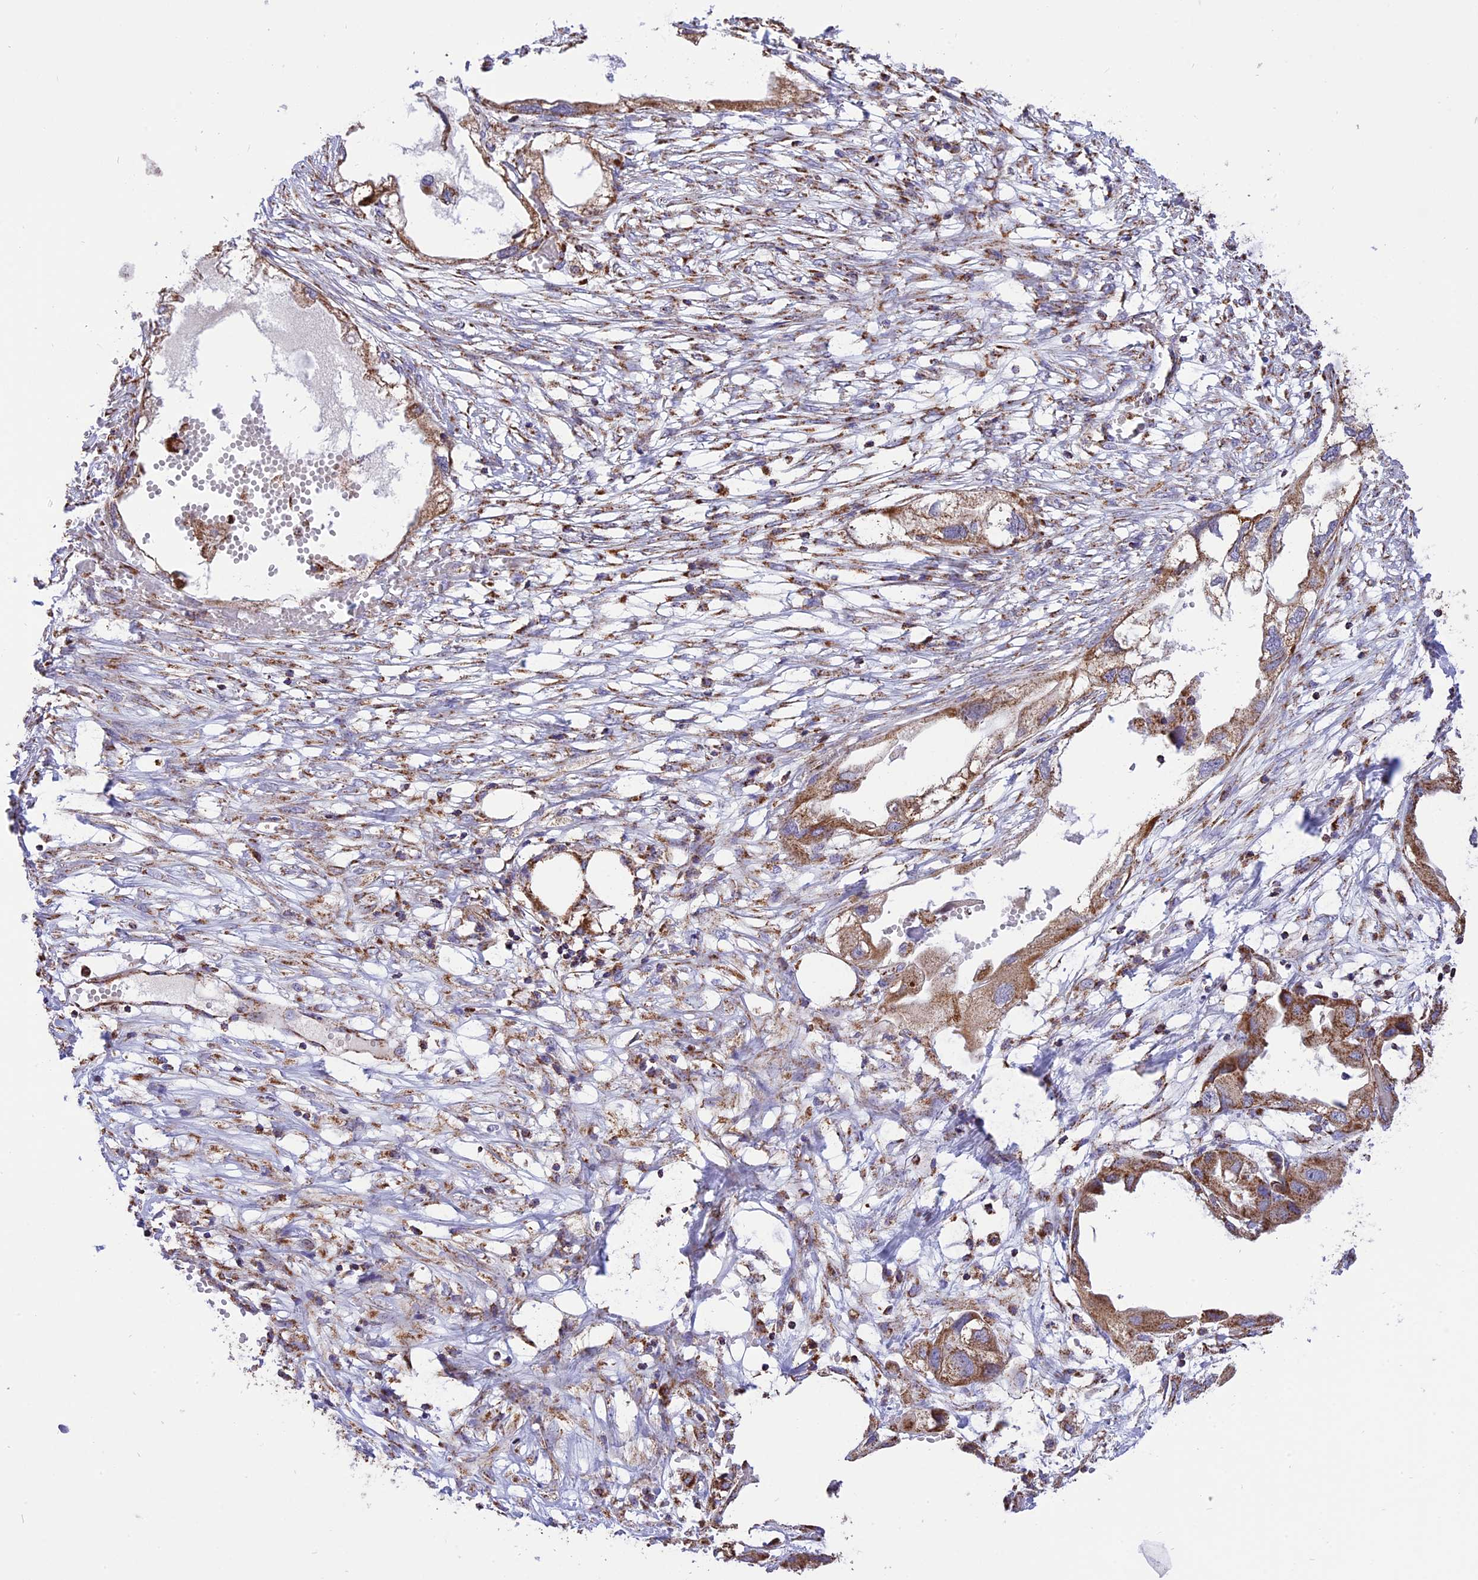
{"staining": {"intensity": "moderate", "quantity": ">75%", "location": "cytoplasmic/membranous"}, "tissue": "endometrial cancer", "cell_type": "Tumor cells", "image_type": "cancer", "snomed": [{"axis": "morphology", "description": "Adenocarcinoma, NOS"}, {"axis": "morphology", "description": "Adenocarcinoma, metastatic, NOS"}, {"axis": "topography", "description": "Adipose tissue"}, {"axis": "topography", "description": "Endometrium"}], "caption": "DAB immunohistochemical staining of endometrial cancer (metastatic adenocarcinoma) exhibits moderate cytoplasmic/membranous protein positivity in about >75% of tumor cells.", "gene": "TTC4", "patient": {"sex": "female", "age": 67}}